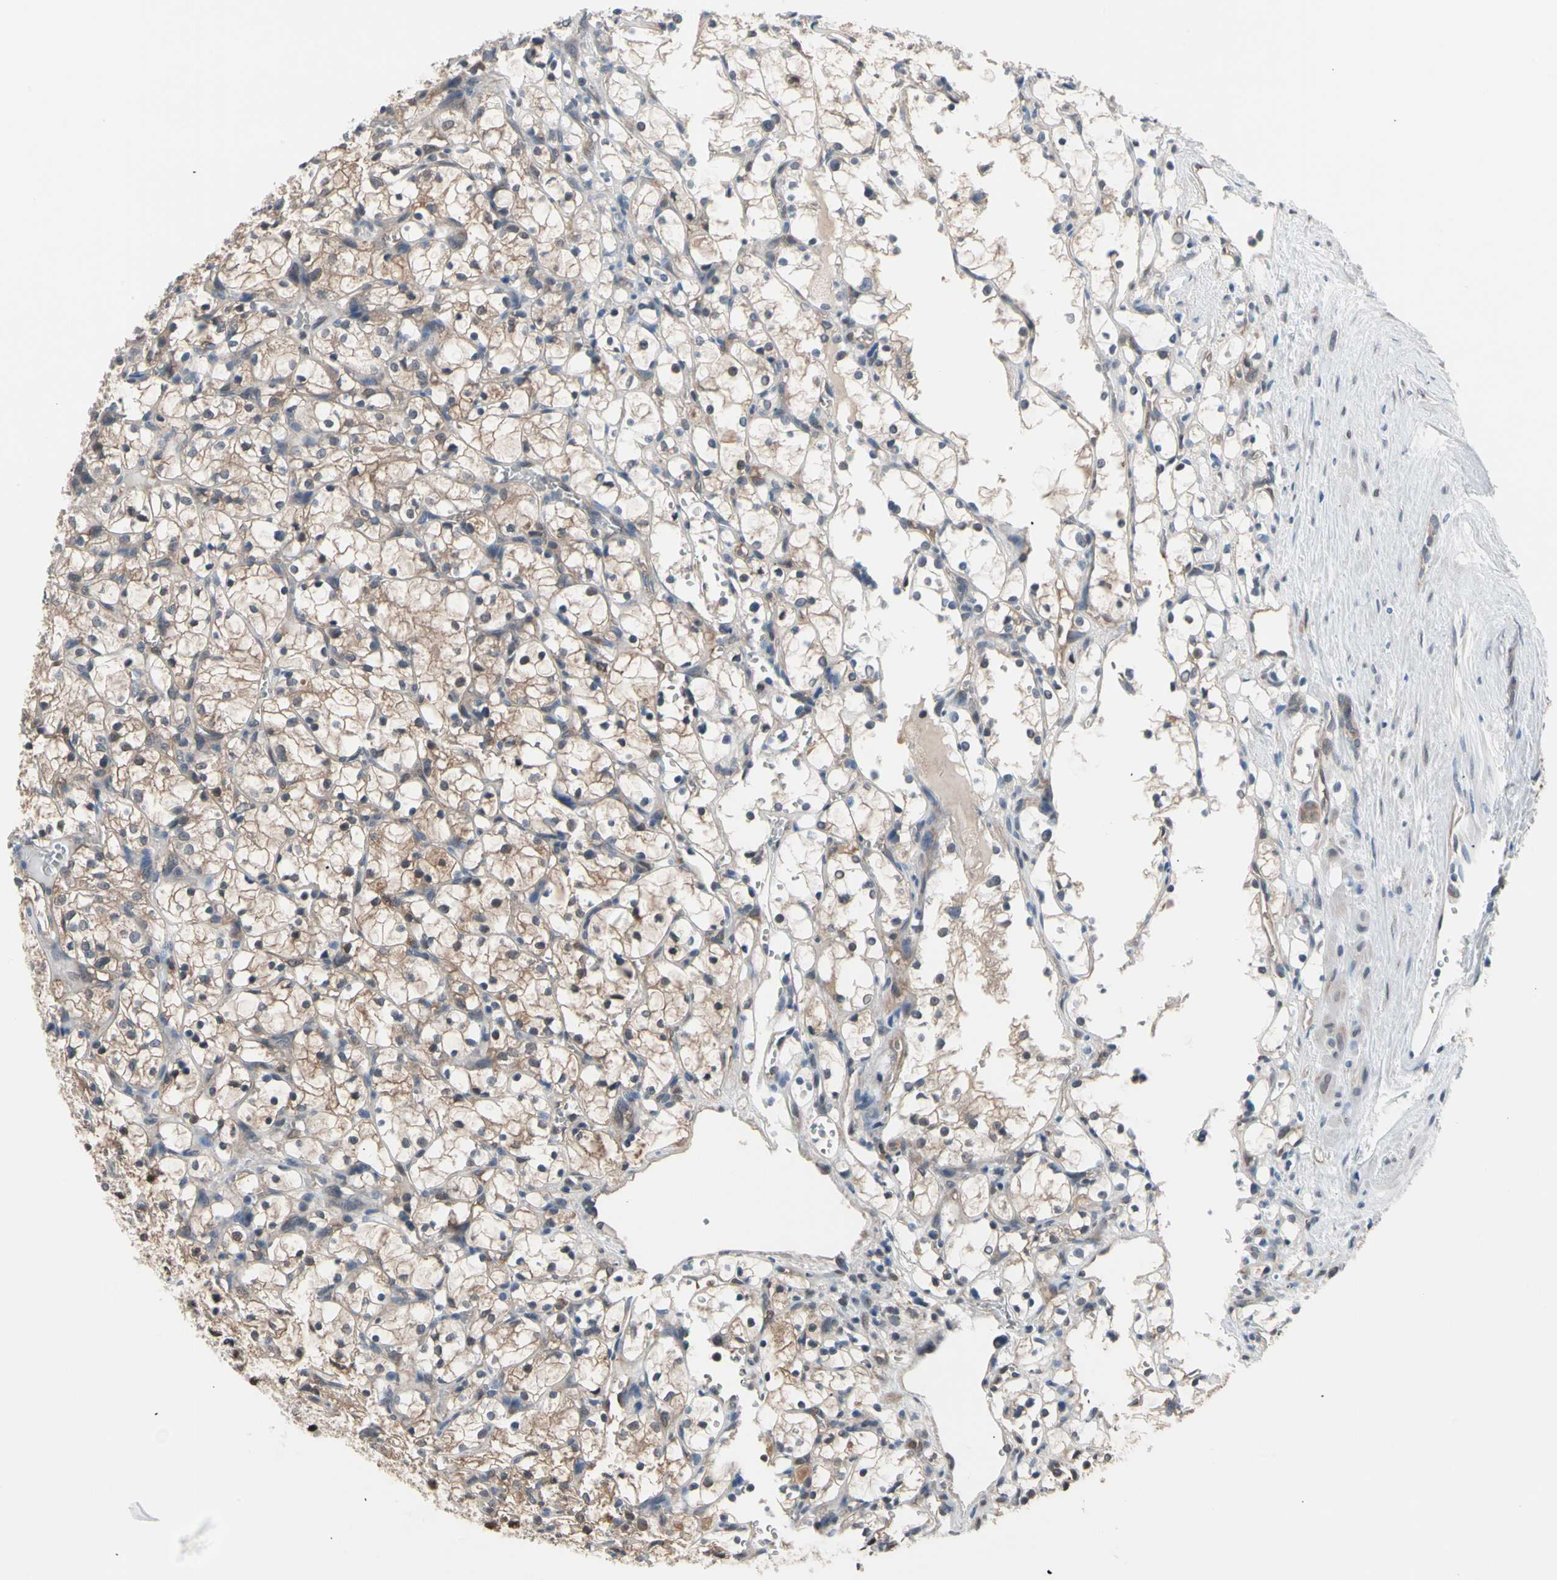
{"staining": {"intensity": "weak", "quantity": ">75%", "location": "cytoplasmic/membranous,nuclear"}, "tissue": "renal cancer", "cell_type": "Tumor cells", "image_type": "cancer", "snomed": [{"axis": "morphology", "description": "Adenocarcinoma, NOS"}, {"axis": "topography", "description": "Kidney"}], "caption": "Renal cancer stained for a protein reveals weak cytoplasmic/membranous and nuclear positivity in tumor cells. (Brightfield microscopy of DAB IHC at high magnification).", "gene": "PSMA2", "patient": {"sex": "female", "age": 69}}